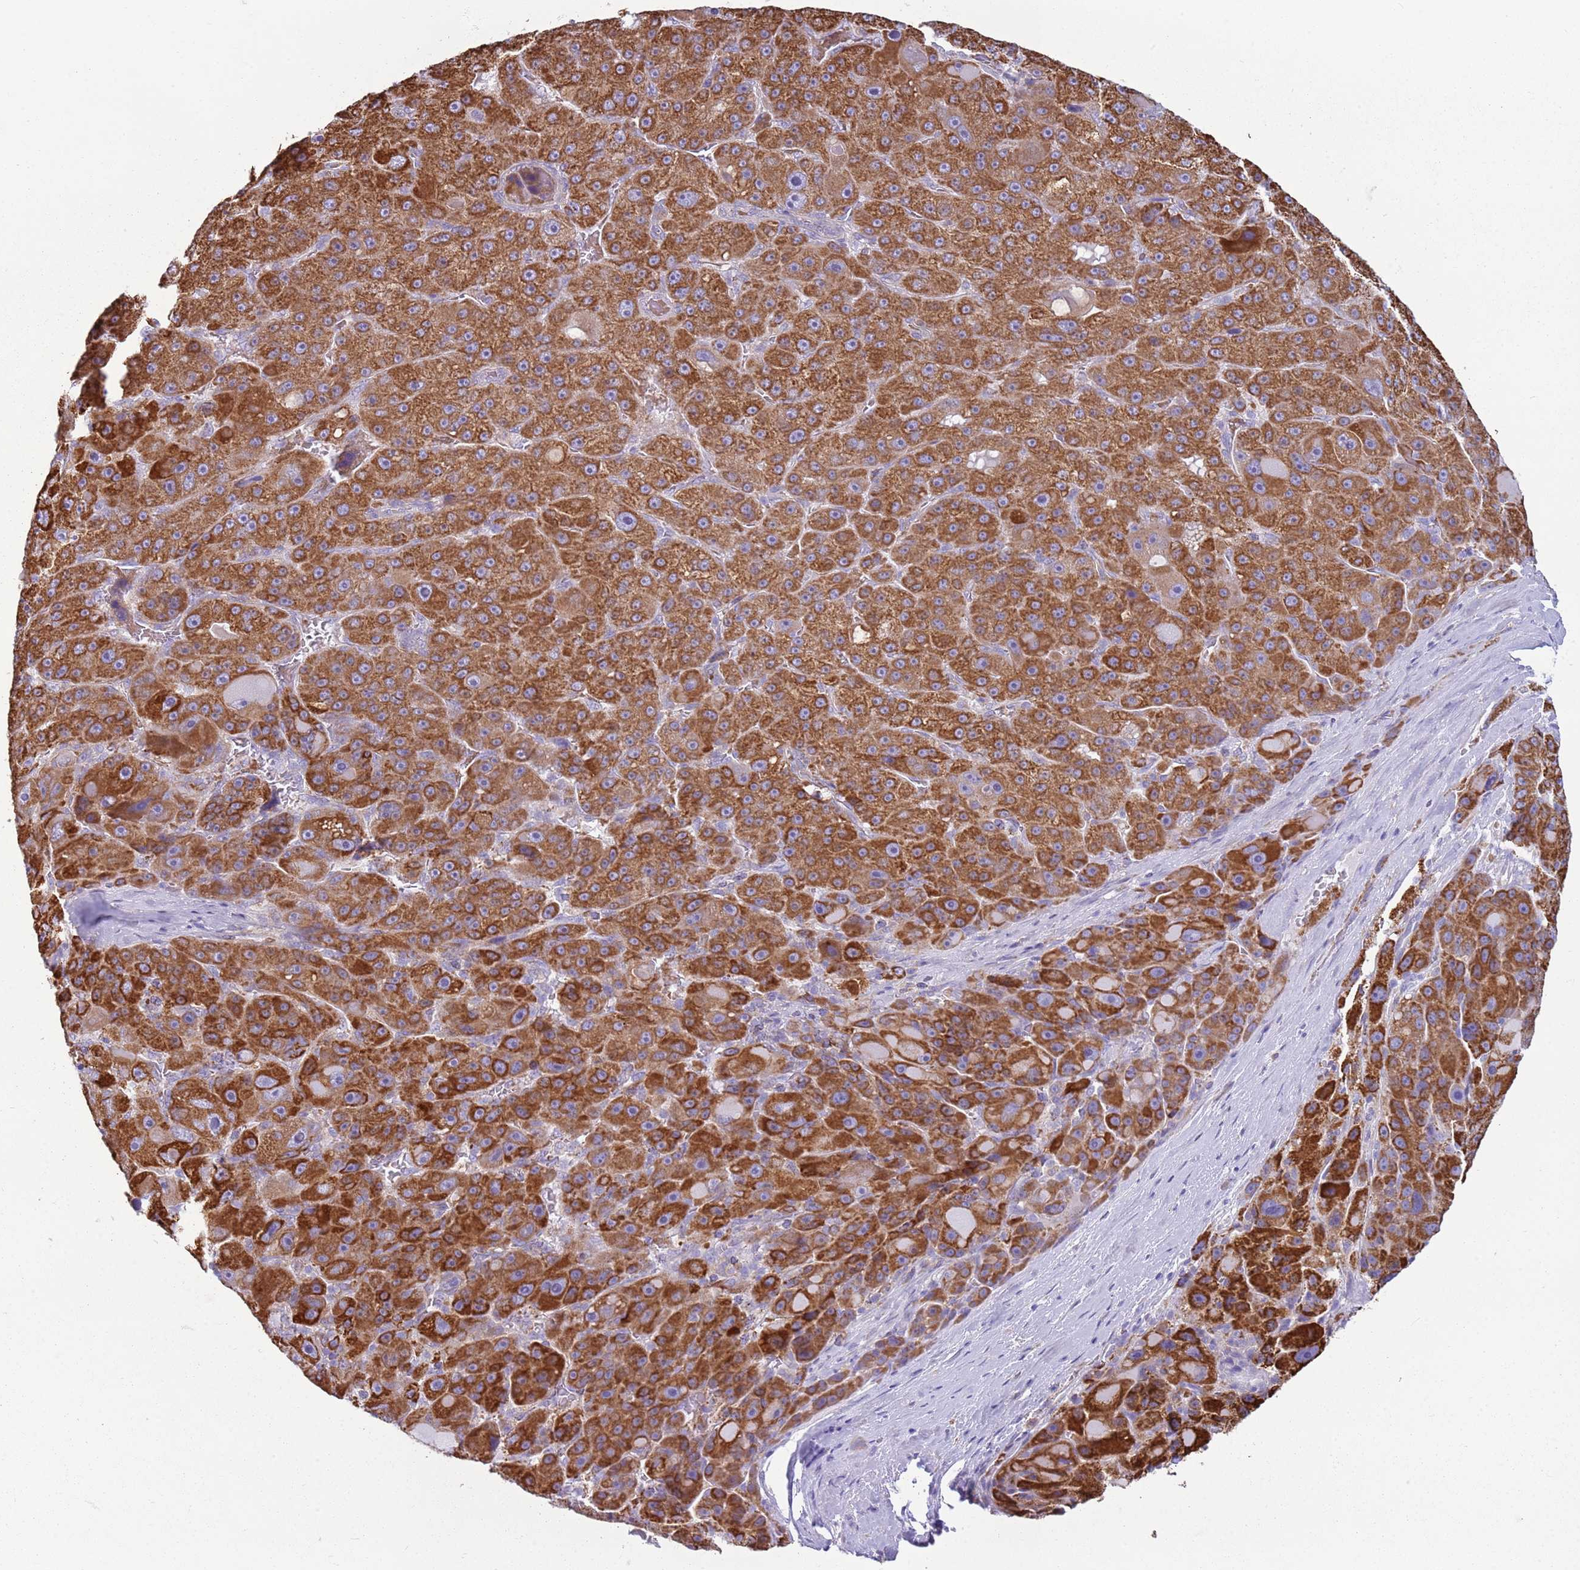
{"staining": {"intensity": "strong", "quantity": ">75%", "location": "cytoplasmic/membranous"}, "tissue": "liver cancer", "cell_type": "Tumor cells", "image_type": "cancer", "snomed": [{"axis": "morphology", "description": "Carcinoma, Hepatocellular, NOS"}, {"axis": "topography", "description": "Liver"}], "caption": "This is an image of immunohistochemistry (IHC) staining of liver cancer (hepatocellular carcinoma), which shows strong expression in the cytoplasmic/membranous of tumor cells.", "gene": "OAF", "patient": {"sex": "male", "age": 76}}